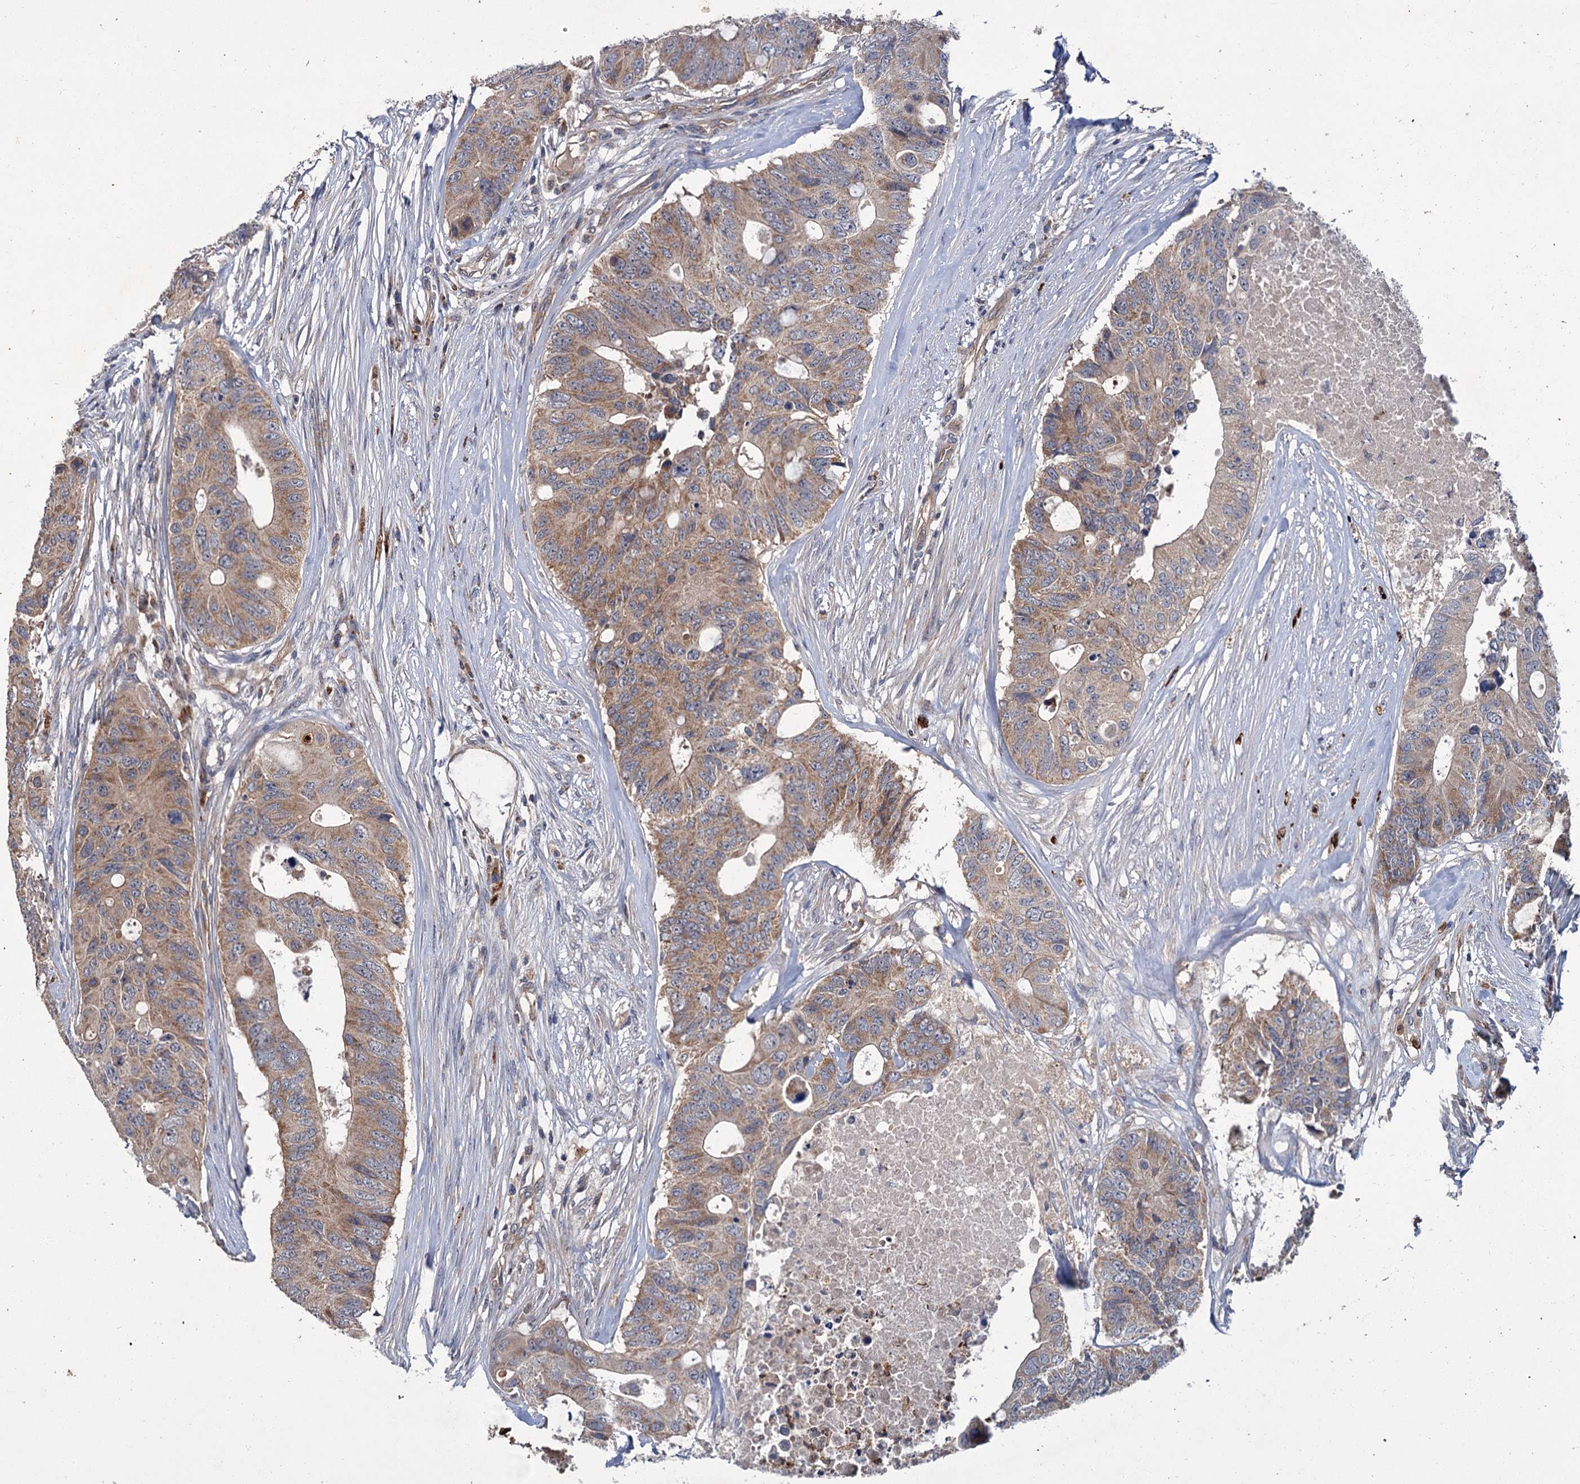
{"staining": {"intensity": "moderate", "quantity": ">75%", "location": "cytoplasmic/membranous"}, "tissue": "colorectal cancer", "cell_type": "Tumor cells", "image_type": "cancer", "snomed": [{"axis": "morphology", "description": "Adenocarcinoma, NOS"}, {"axis": "topography", "description": "Colon"}], "caption": "IHC histopathology image of neoplastic tissue: colorectal cancer stained using IHC shows medium levels of moderate protein expression localized specifically in the cytoplasmic/membranous of tumor cells, appearing as a cytoplasmic/membranous brown color.", "gene": "DYNC2H1", "patient": {"sex": "male", "age": 71}}